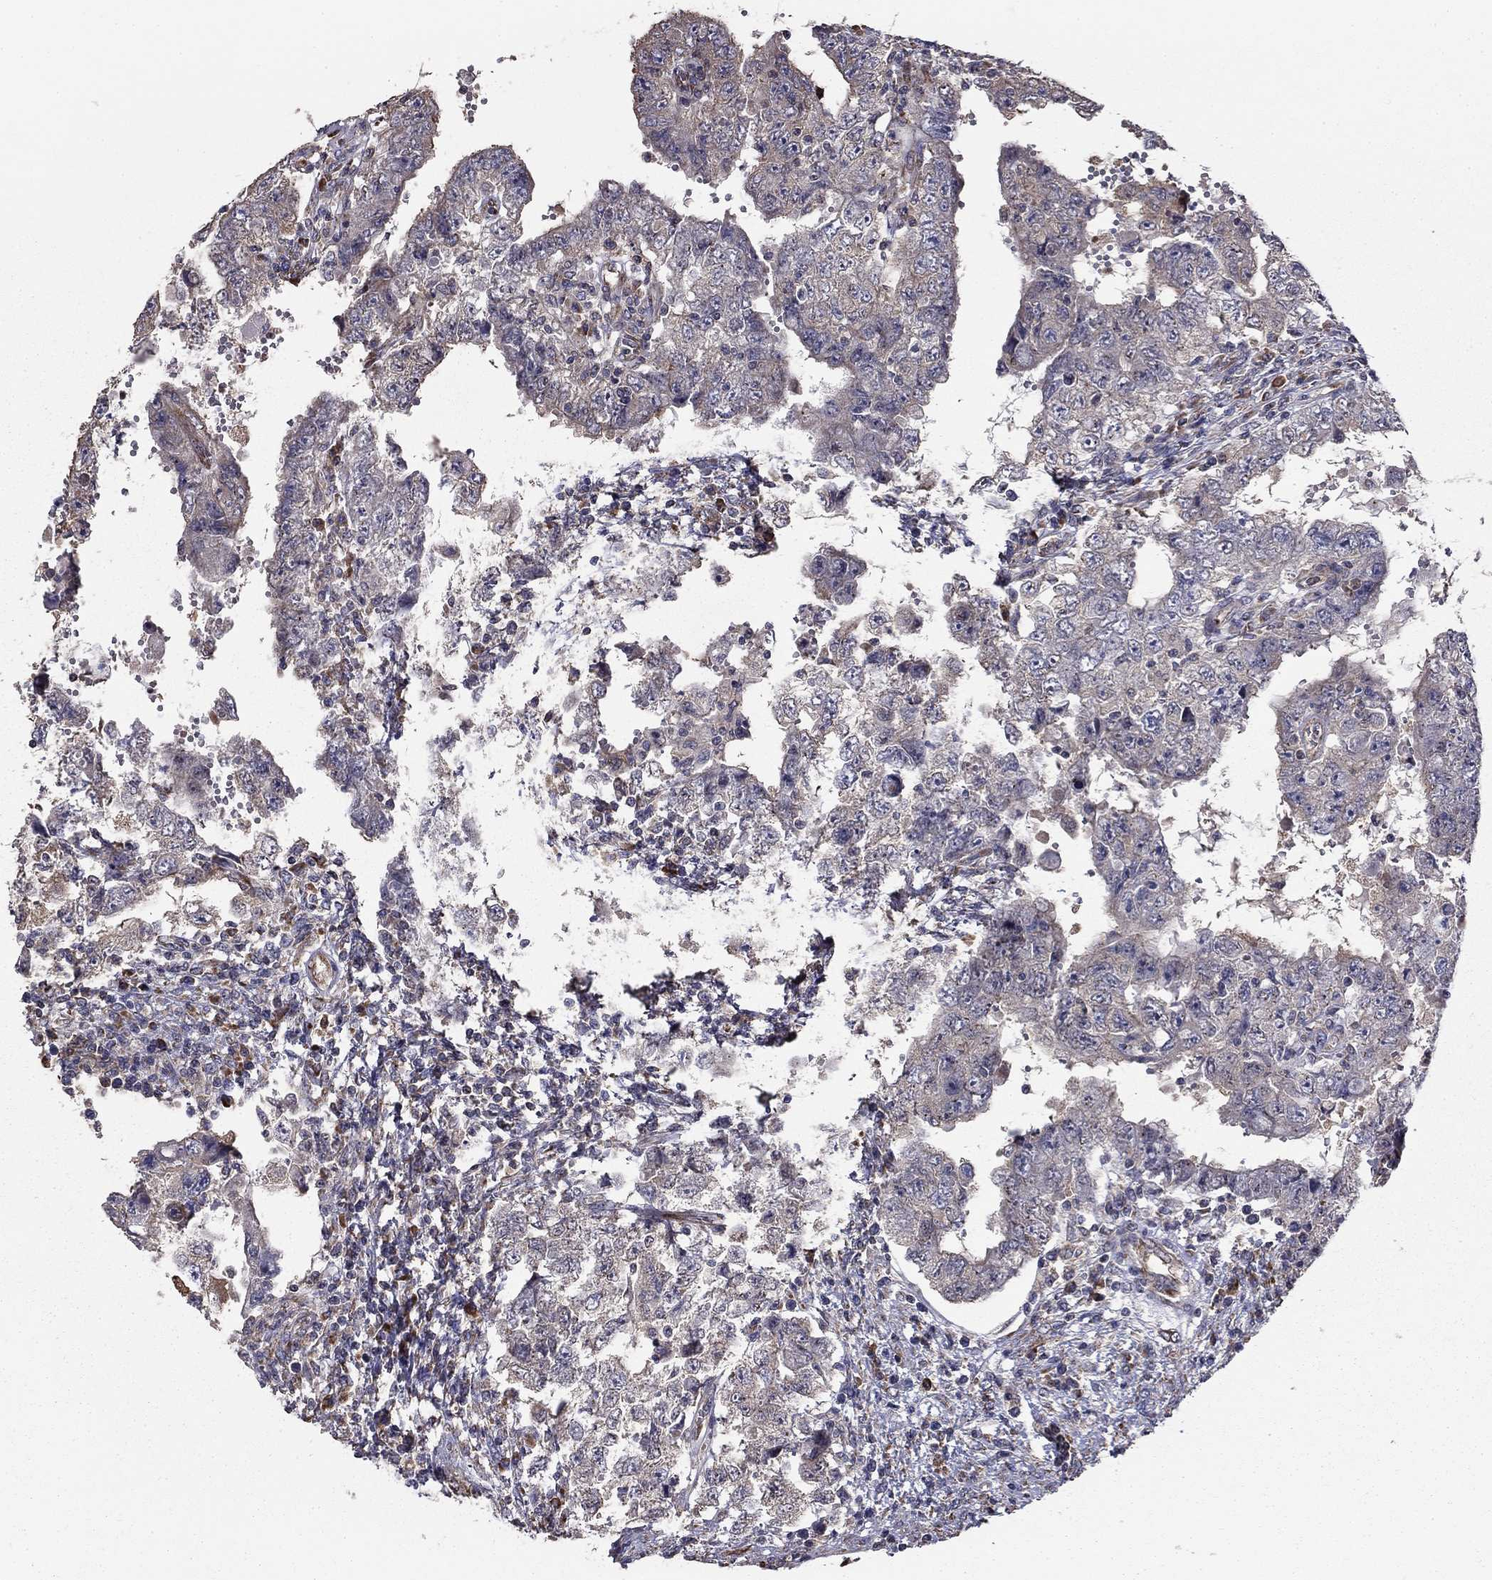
{"staining": {"intensity": "negative", "quantity": "none", "location": "none"}, "tissue": "testis cancer", "cell_type": "Tumor cells", "image_type": "cancer", "snomed": [{"axis": "morphology", "description": "Carcinoma, Embryonal, NOS"}, {"axis": "topography", "description": "Testis"}], "caption": "Immunohistochemistry image of neoplastic tissue: human testis embryonal carcinoma stained with DAB (3,3'-diaminobenzidine) reveals no significant protein positivity in tumor cells.", "gene": "NKIRAS1", "patient": {"sex": "male", "age": 26}}